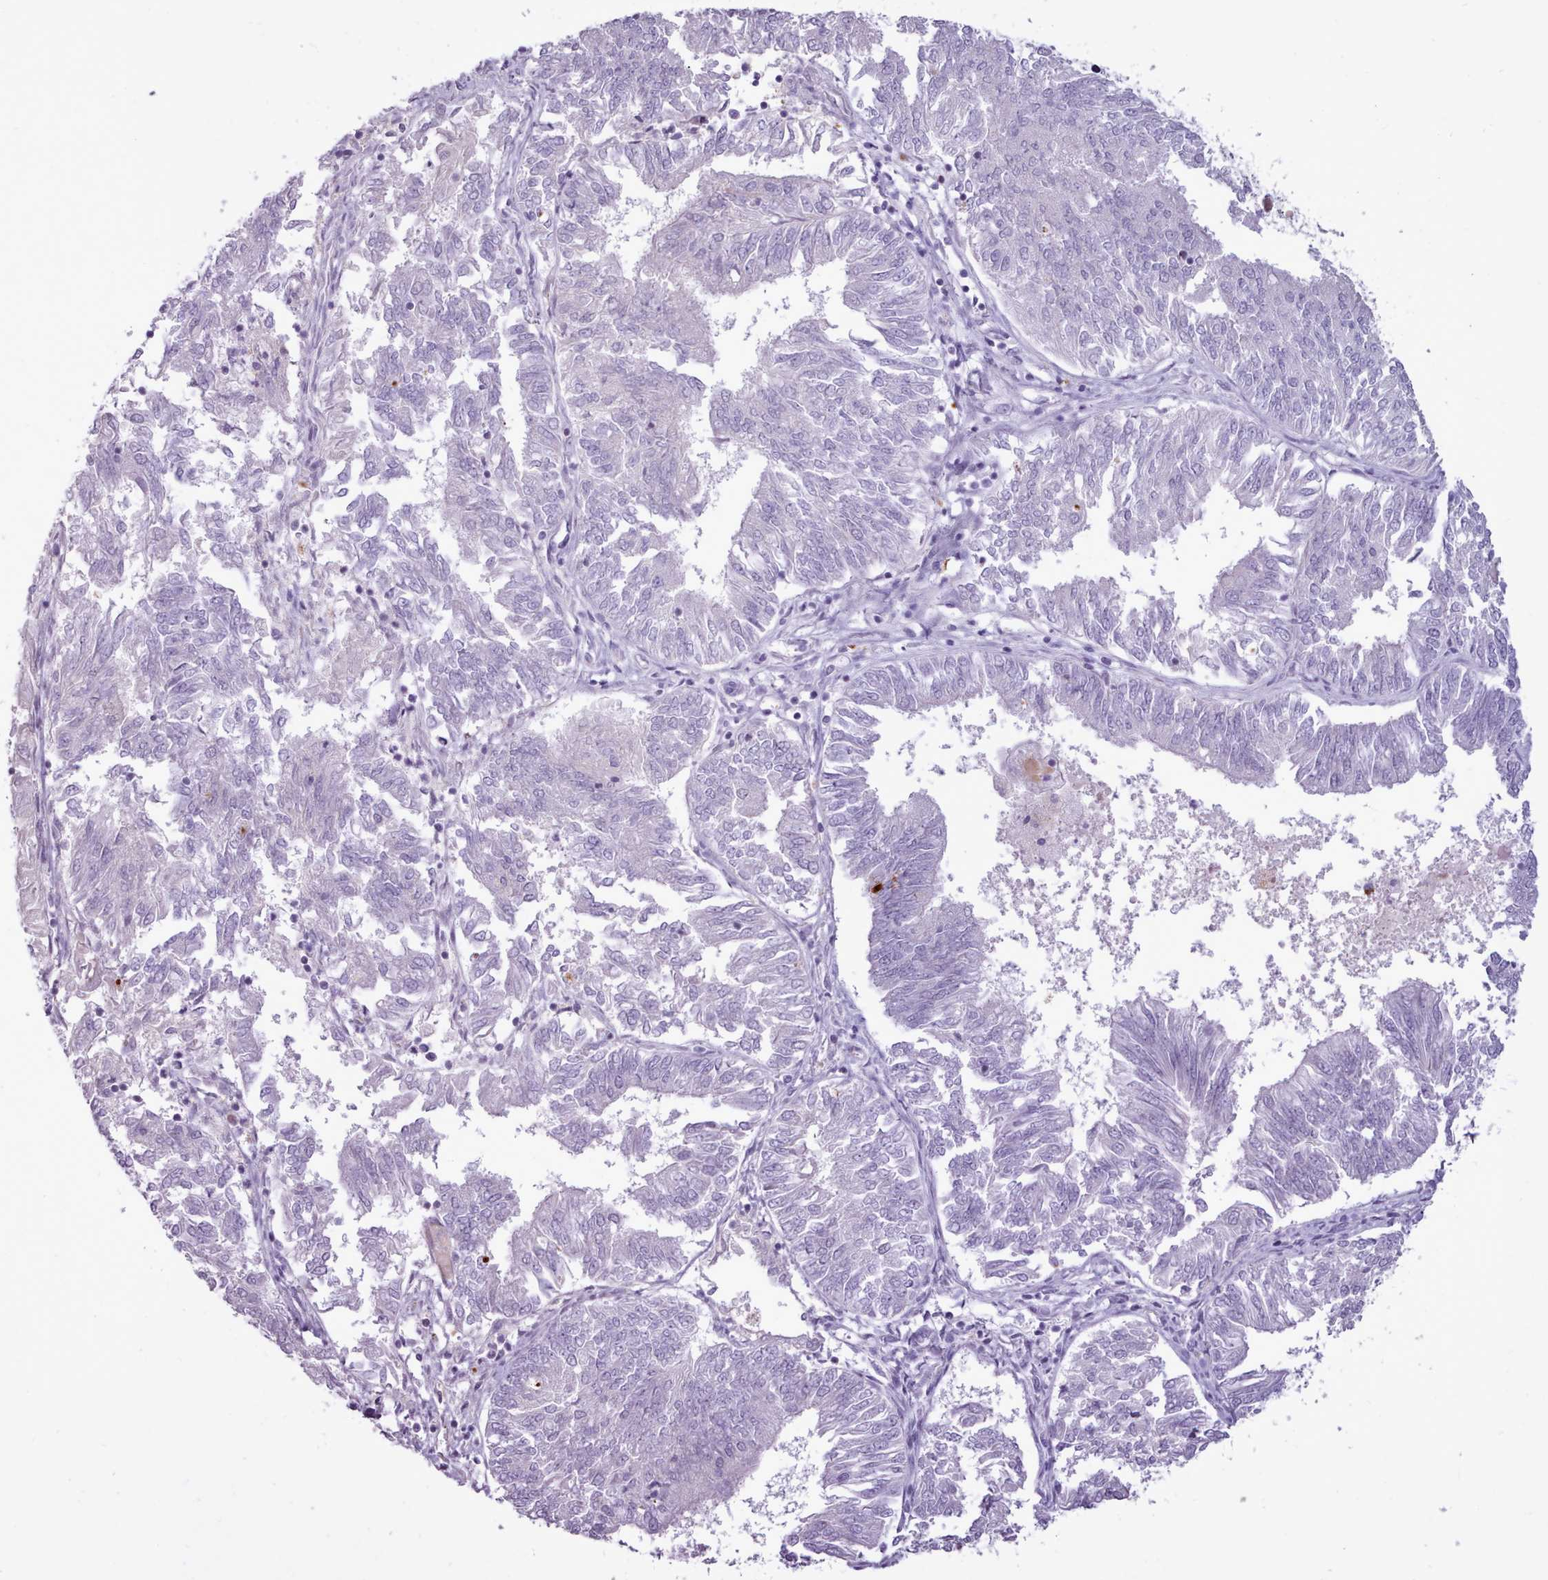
{"staining": {"intensity": "negative", "quantity": "none", "location": "none"}, "tissue": "endometrial cancer", "cell_type": "Tumor cells", "image_type": "cancer", "snomed": [{"axis": "morphology", "description": "Adenocarcinoma, NOS"}, {"axis": "topography", "description": "Endometrium"}], "caption": "DAB immunohistochemical staining of endometrial cancer (adenocarcinoma) shows no significant staining in tumor cells. (Stains: DAB (3,3'-diaminobenzidine) immunohistochemistry with hematoxylin counter stain, Microscopy: brightfield microscopy at high magnification).", "gene": "ATRAID", "patient": {"sex": "female", "age": 58}}